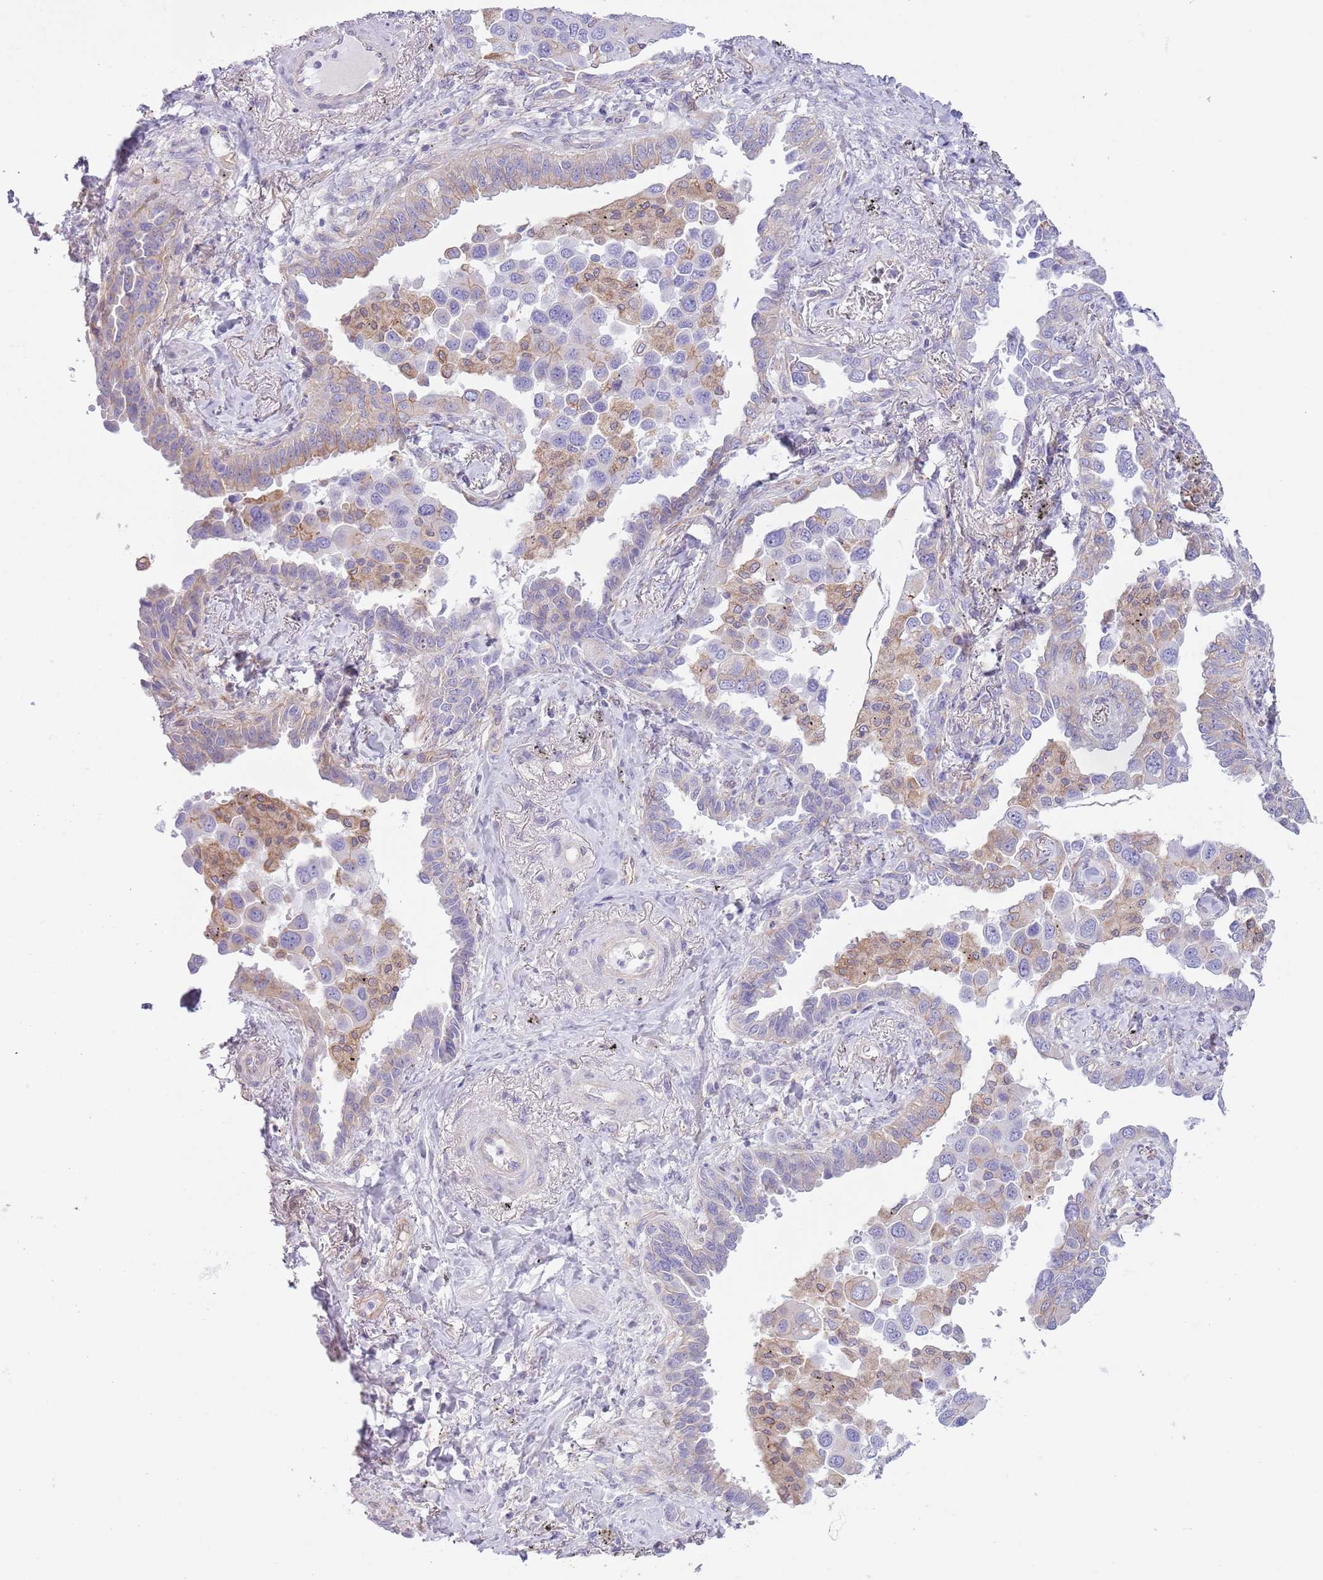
{"staining": {"intensity": "weak", "quantity": "<25%", "location": "cytoplasmic/membranous"}, "tissue": "lung cancer", "cell_type": "Tumor cells", "image_type": "cancer", "snomed": [{"axis": "morphology", "description": "Adenocarcinoma, NOS"}, {"axis": "topography", "description": "Lung"}], "caption": "IHC of human lung cancer displays no staining in tumor cells. (DAB (3,3'-diaminobenzidine) IHC with hematoxylin counter stain).", "gene": "RBP3", "patient": {"sex": "male", "age": 67}}